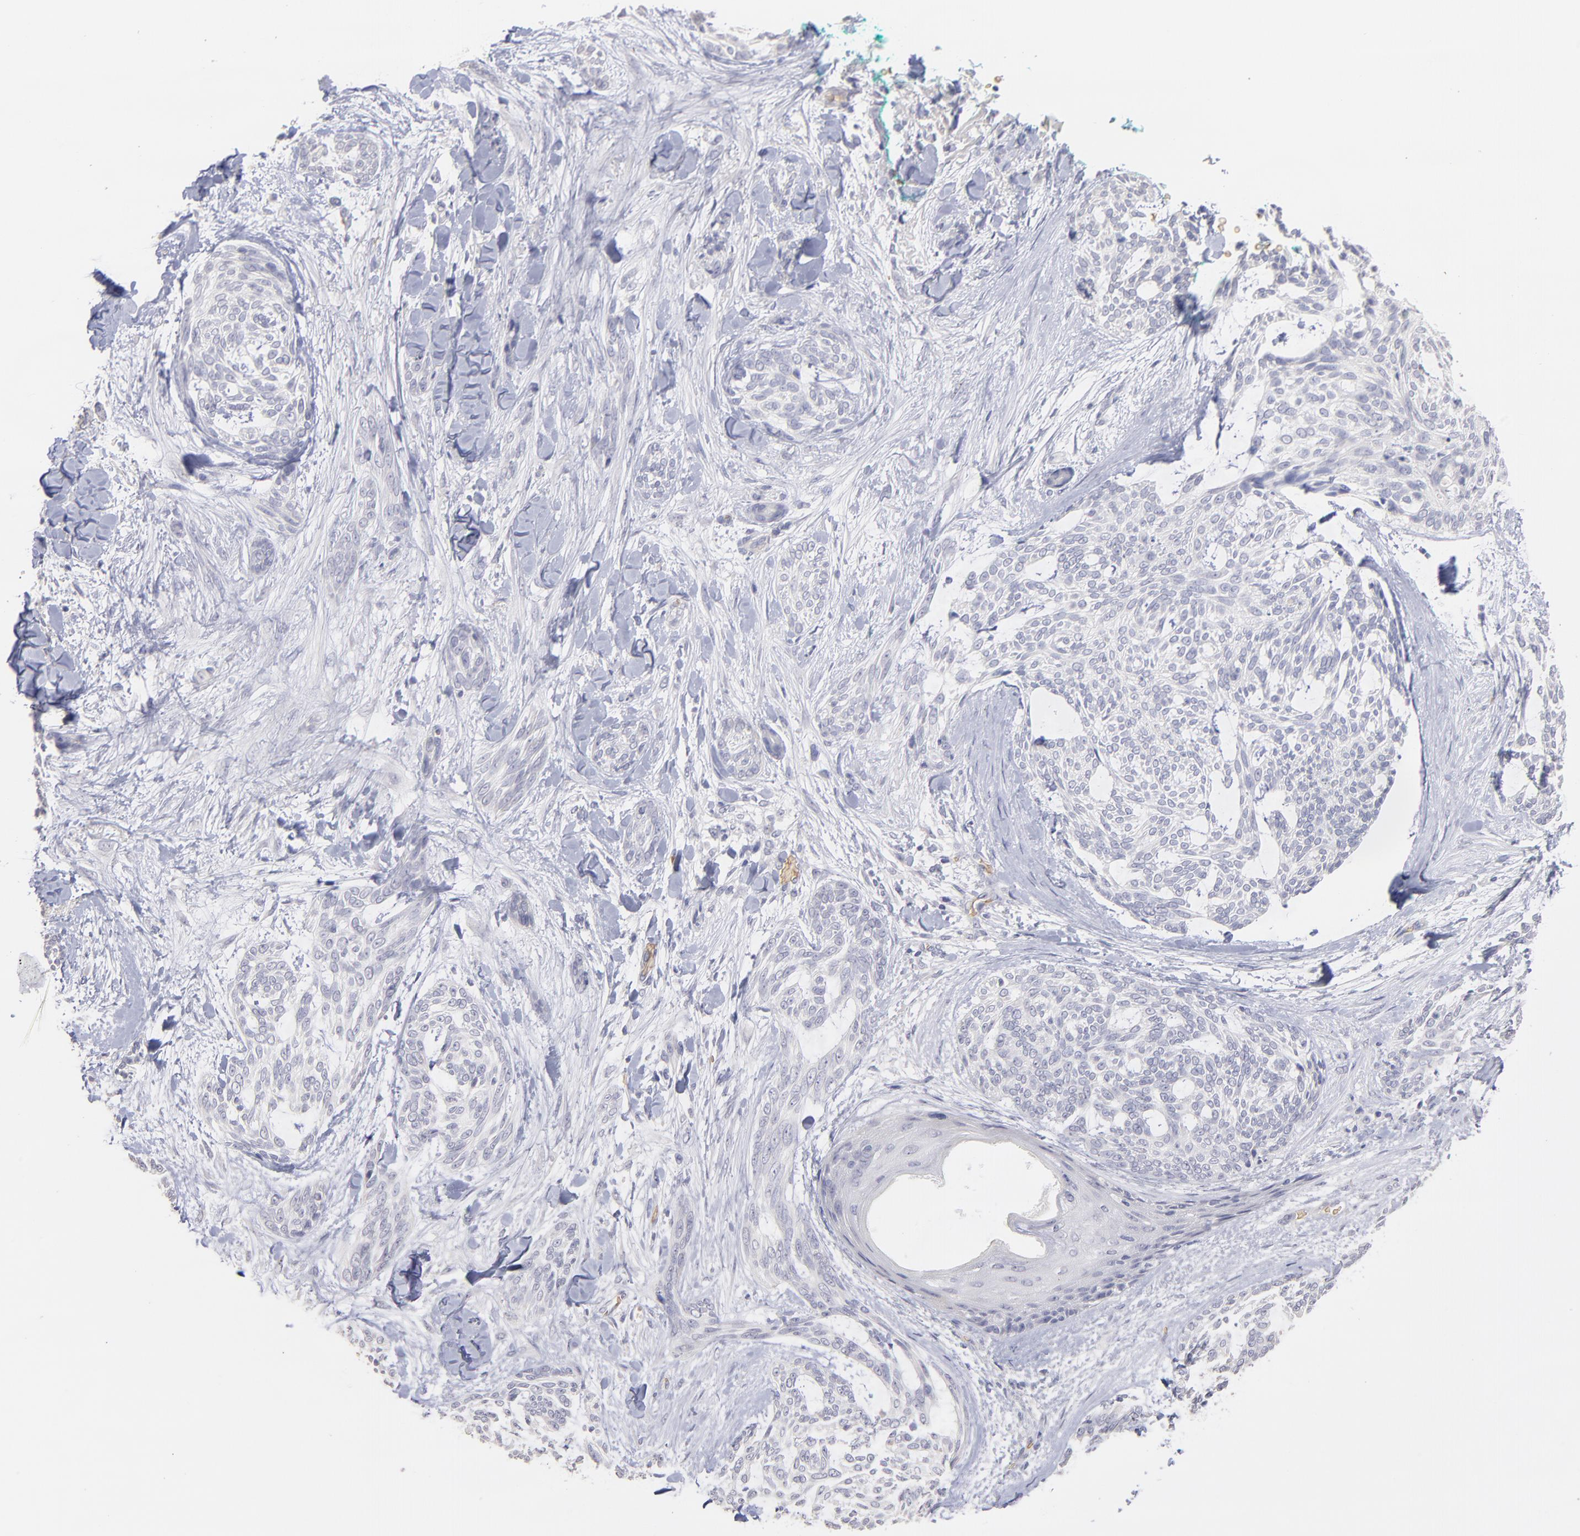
{"staining": {"intensity": "negative", "quantity": "none", "location": "none"}, "tissue": "skin cancer", "cell_type": "Tumor cells", "image_type": "cancer", "snomed": [{"axis": "morphology", "description": "Normal tissue, NOS"}, {"axis": "morphology", "description": "Basal cell carcinoma"}, {"axis": "topography", "description": "Skin"}], "caption": "The photomicrograph reveals no staining of tumor cells in basal cell carcinoma (skin). (DAB IHC visualized using brightfield microscopy, high magnification).", "gene": "F13B", "patient": {"sex": "female", "age": 71}}